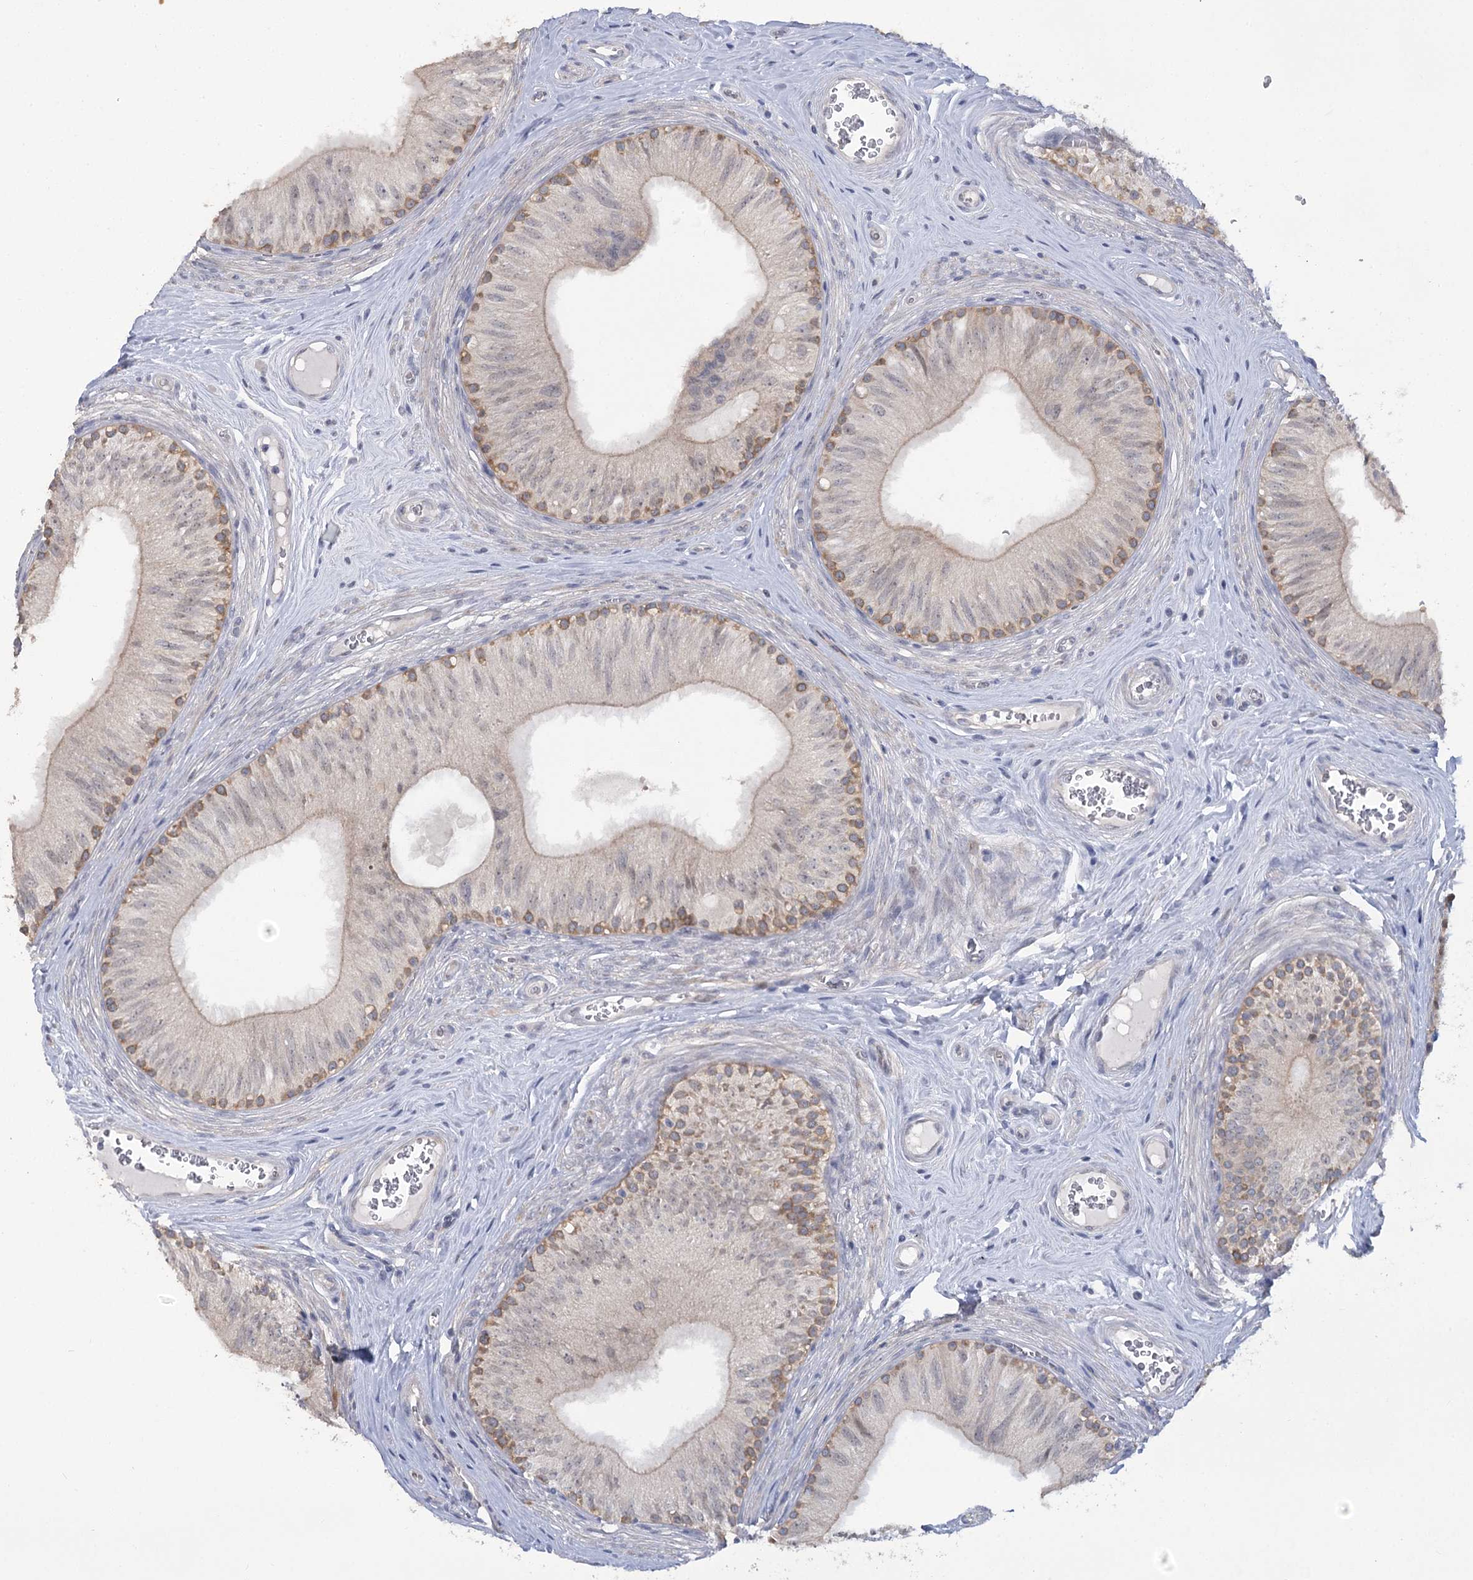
{"staining": {"intensity": "weak", "quantity": "<25%", "location": "cytoplasmic/membranous"}, "tissue": "epididymis", "cell_type": "Glandular cells", "image_type": "normal", "snomed": [{"axis": "morphology", "description": "Normal tissue, NOS"}, {"axis": "topography", "description": "Epididymis"}], "caption": "A high-resolution image shows immunohistochemistry staining of unremarkable epididymis, which reveals no significant expression in glandular cells. (Immunohistochemistry (ihc), brightfield microscopy, high magnification).", "gene": "PHYHIPL", "patient": {"sex": "male", "age": 46}}